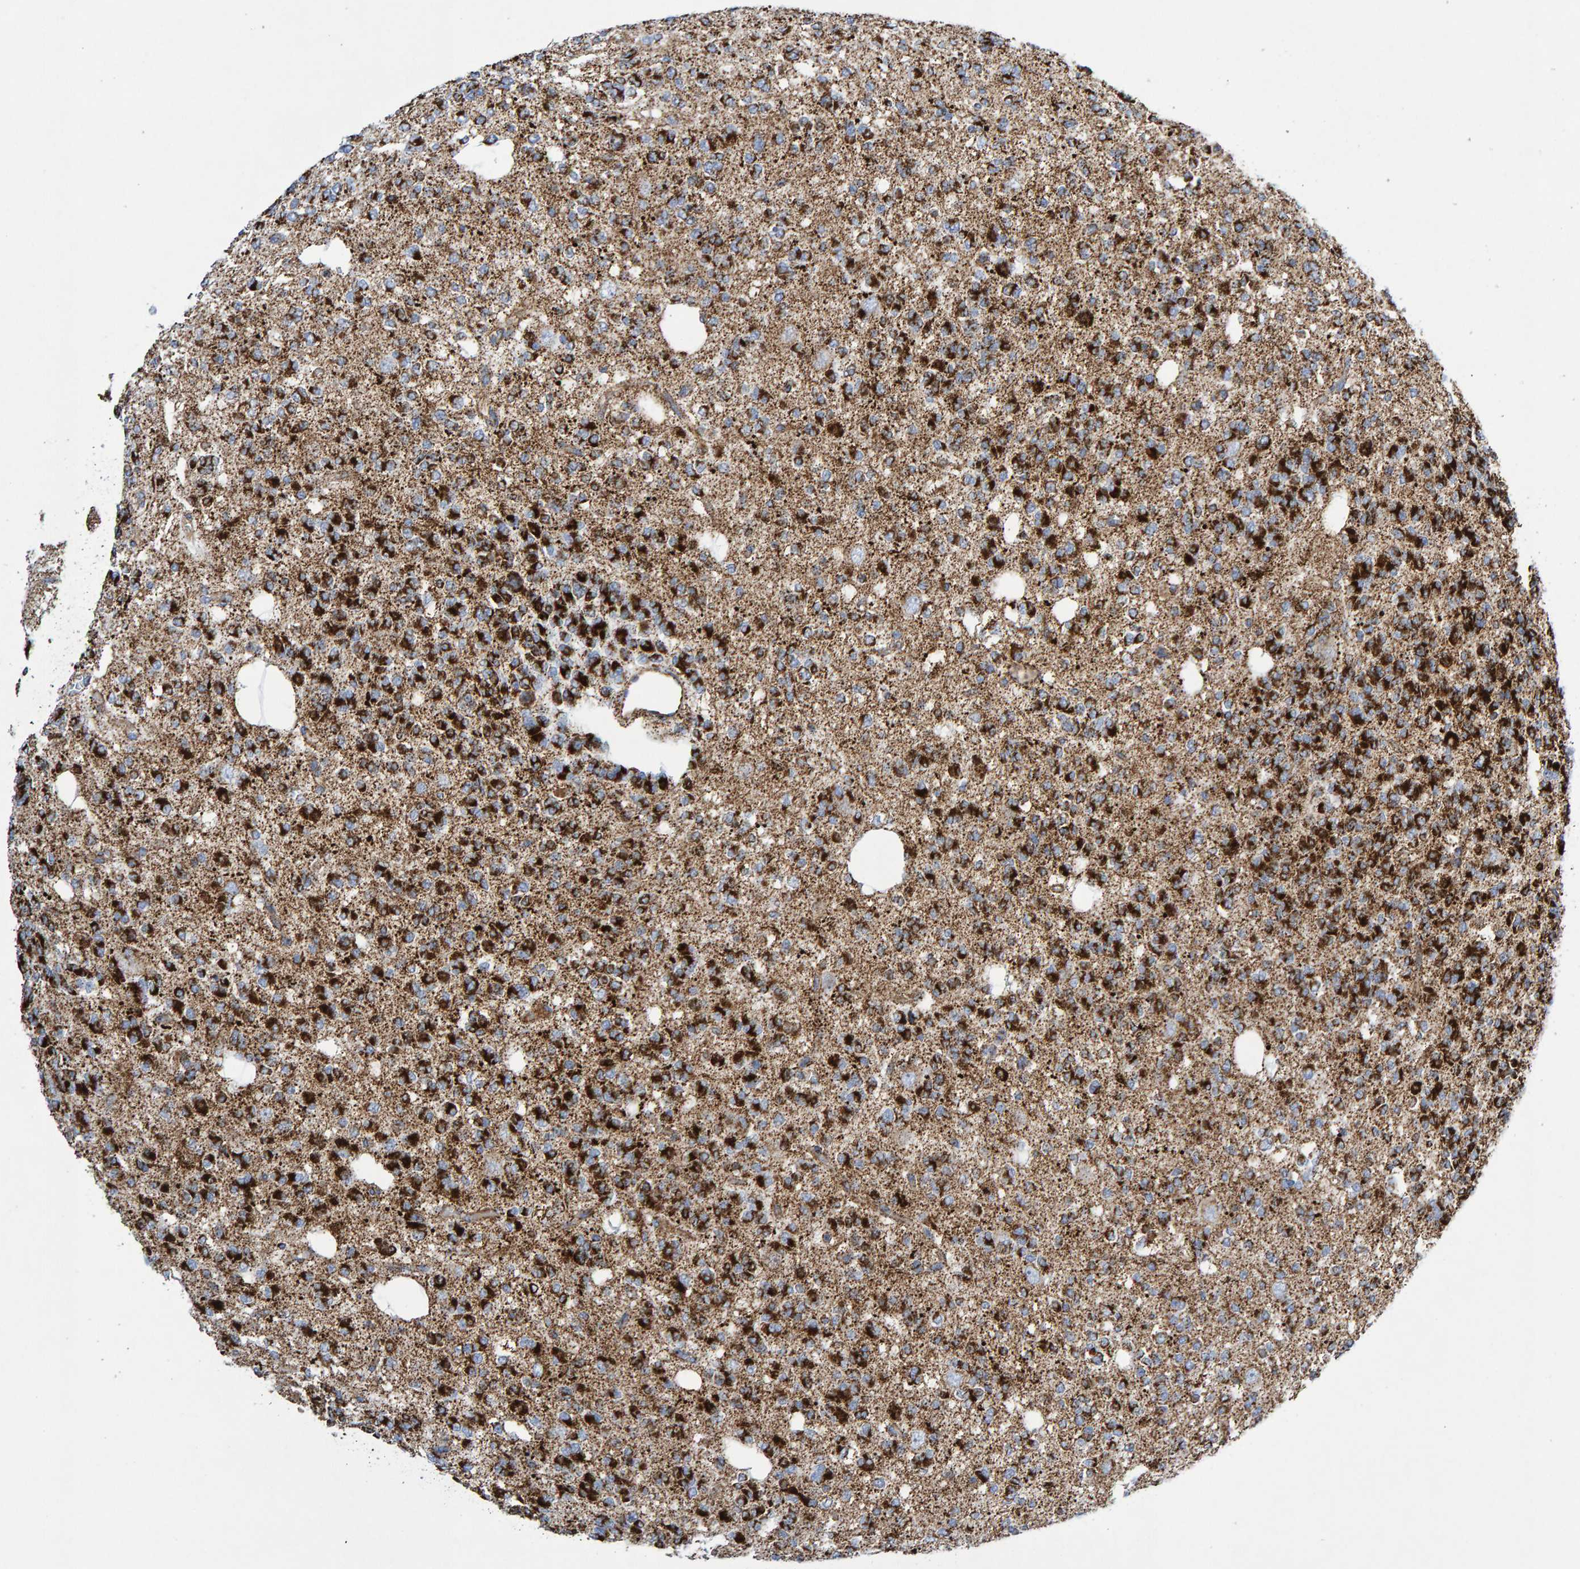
{"staining": {"intensity": "strong", "quantity": ">75%", "location": "cytoplasmic/membranous"}, "tissue": "glioma", "cell_type": "Tumor cells", "image_type": "cancer", "snomed": [{"axis": "morphology", "description": "Glioma, malignant, Low grade"}, {"axis": "topography", "description": "Brain"}], "caption": "Human low-grade glioma (malignant) stained with a protein marker shows strong staining in tumor cells.", "gene": "GGTA1", "patient": {"sex": "male", "age": 38}}